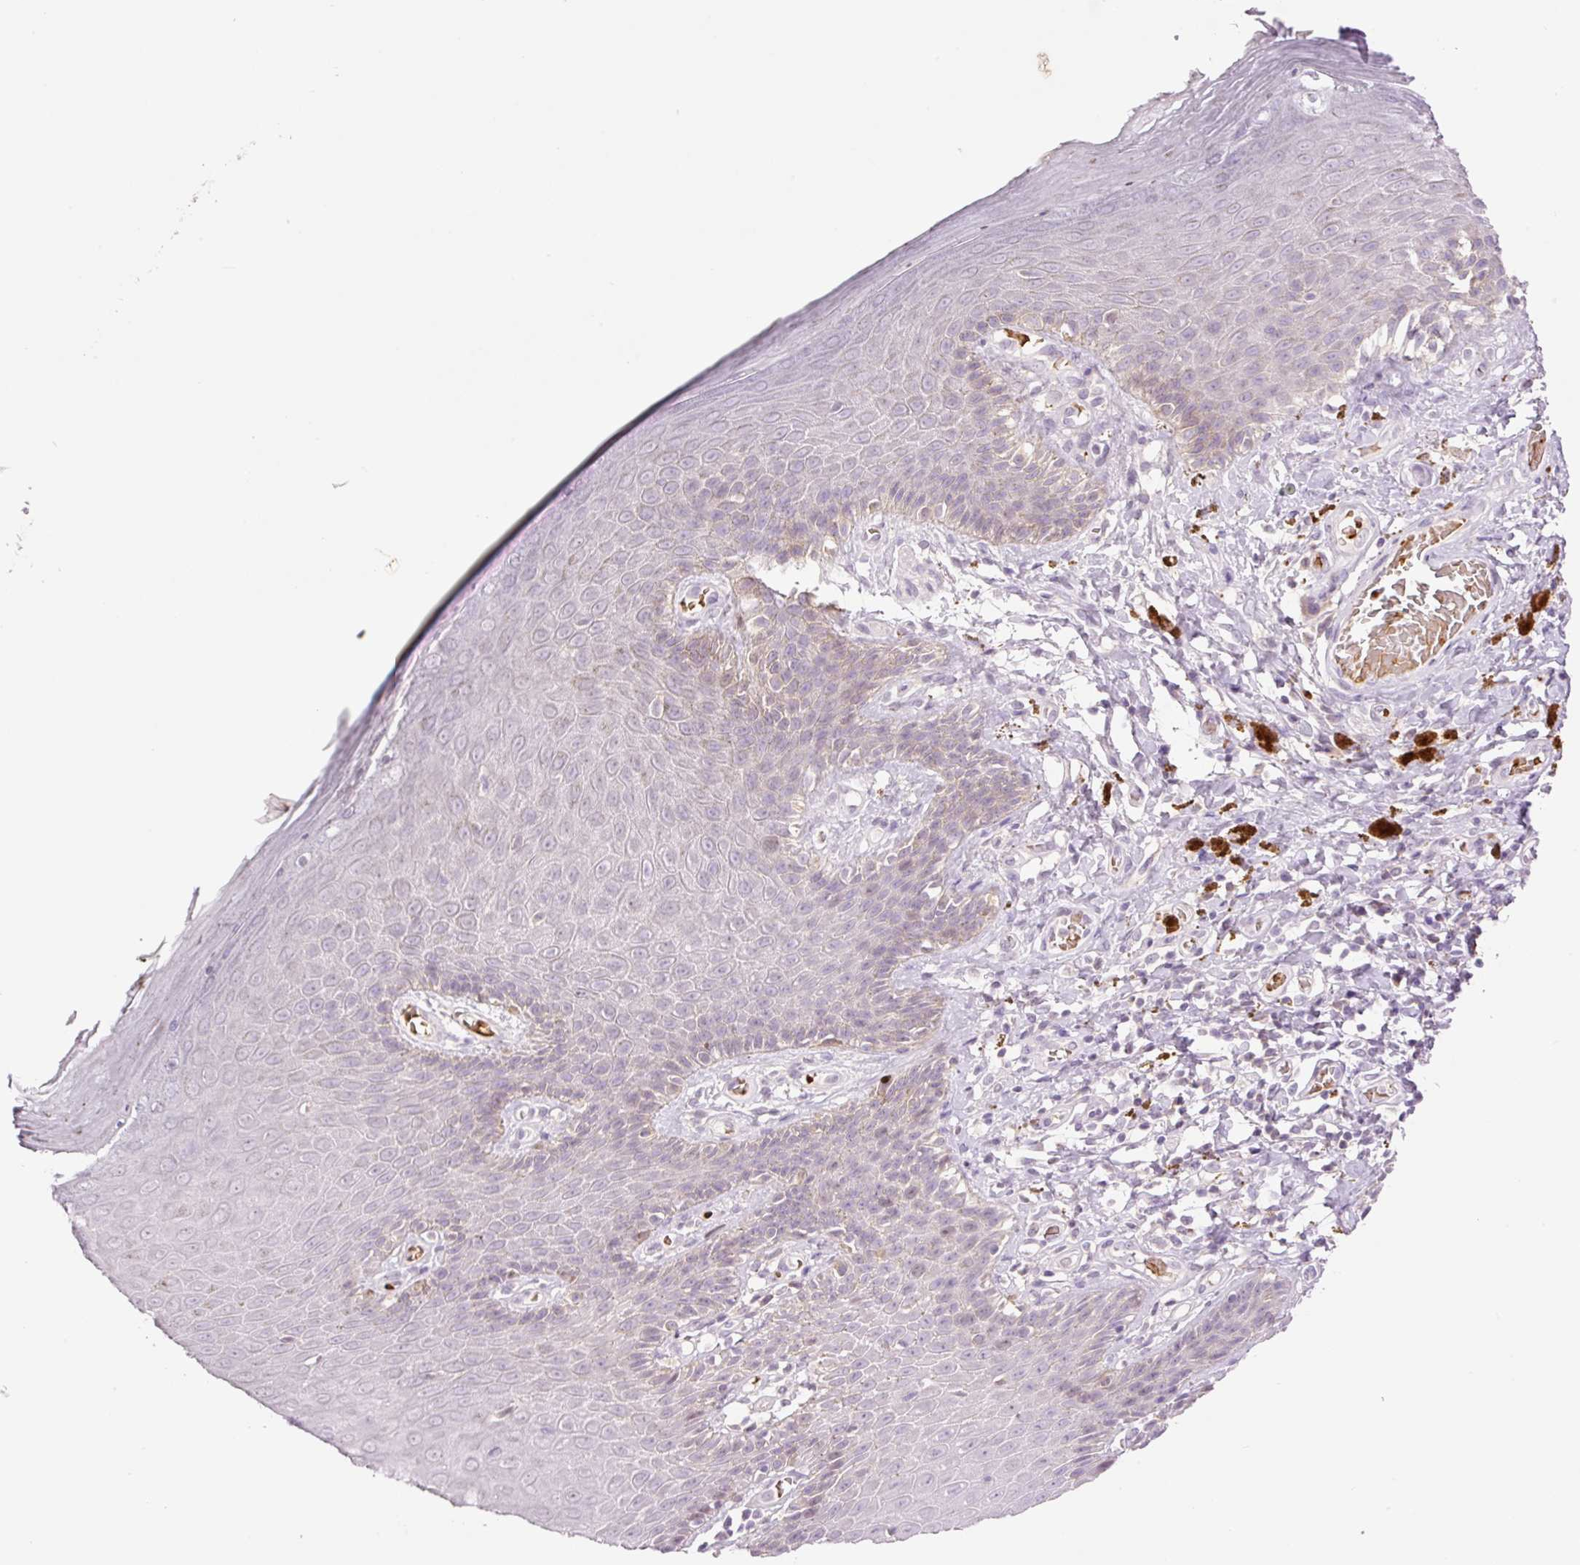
{"staining": {"intensity": "negative", "quantity": "none", "location": "none"}, "tissue": "skin", "cell_type": "Epidermal cells", "image_type": "normal", "snomed": [{"axis": "morphology", "description": "Normal tissue, NOS"}, {"axis": "topography", "description": "Anal"}, {"axis": "topography", "description": "Peripheral nerve tissue"}], "caption": "Epidermal cells show no significant protein expression in unremarkable skin.", "gene": "LY6G6D", "patient": {"sex": "male", "age": 53}}